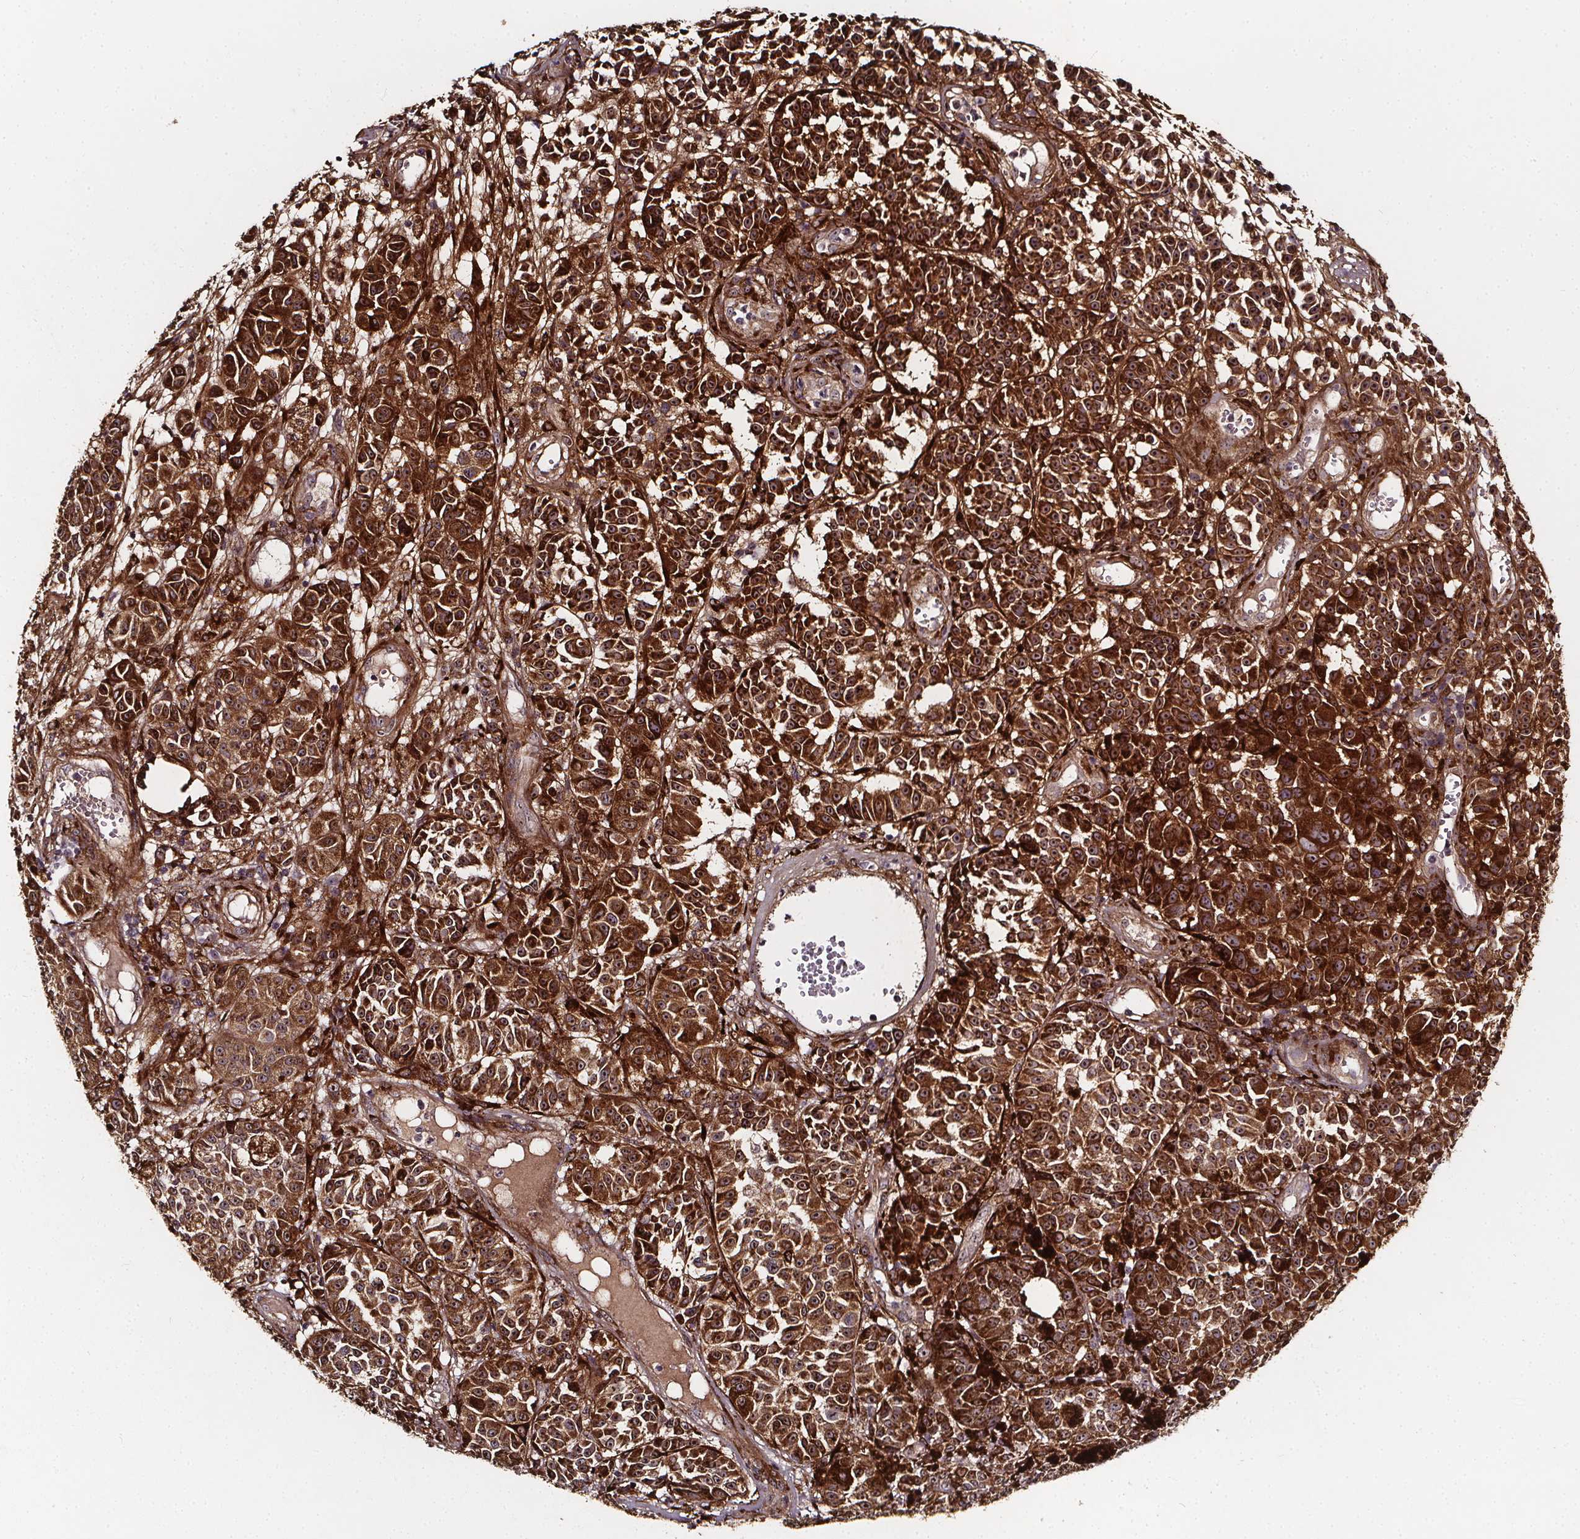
{"staining": {"intensity": "strong", "quantity": ">75%", "location": "cytoplasmic/membranous,nuclear"}, "tissue": "melanoma", "cell_type": "Tumor cells", "image_type": "cancer", "snomed": [{"axis": "morphology", "description": "Malignant melanoma, NOS"}, {"axis": "topography", "description": "Skin"}], "caption": "Immunohistochemical staining of malignant melanoma exhibits high levels of strong cytoplasmic/membranous and nuclear protein staining in about >75% of tumor cells.", "gene": "AEBP1", "patient": {"sex": "female", "age": 58}}